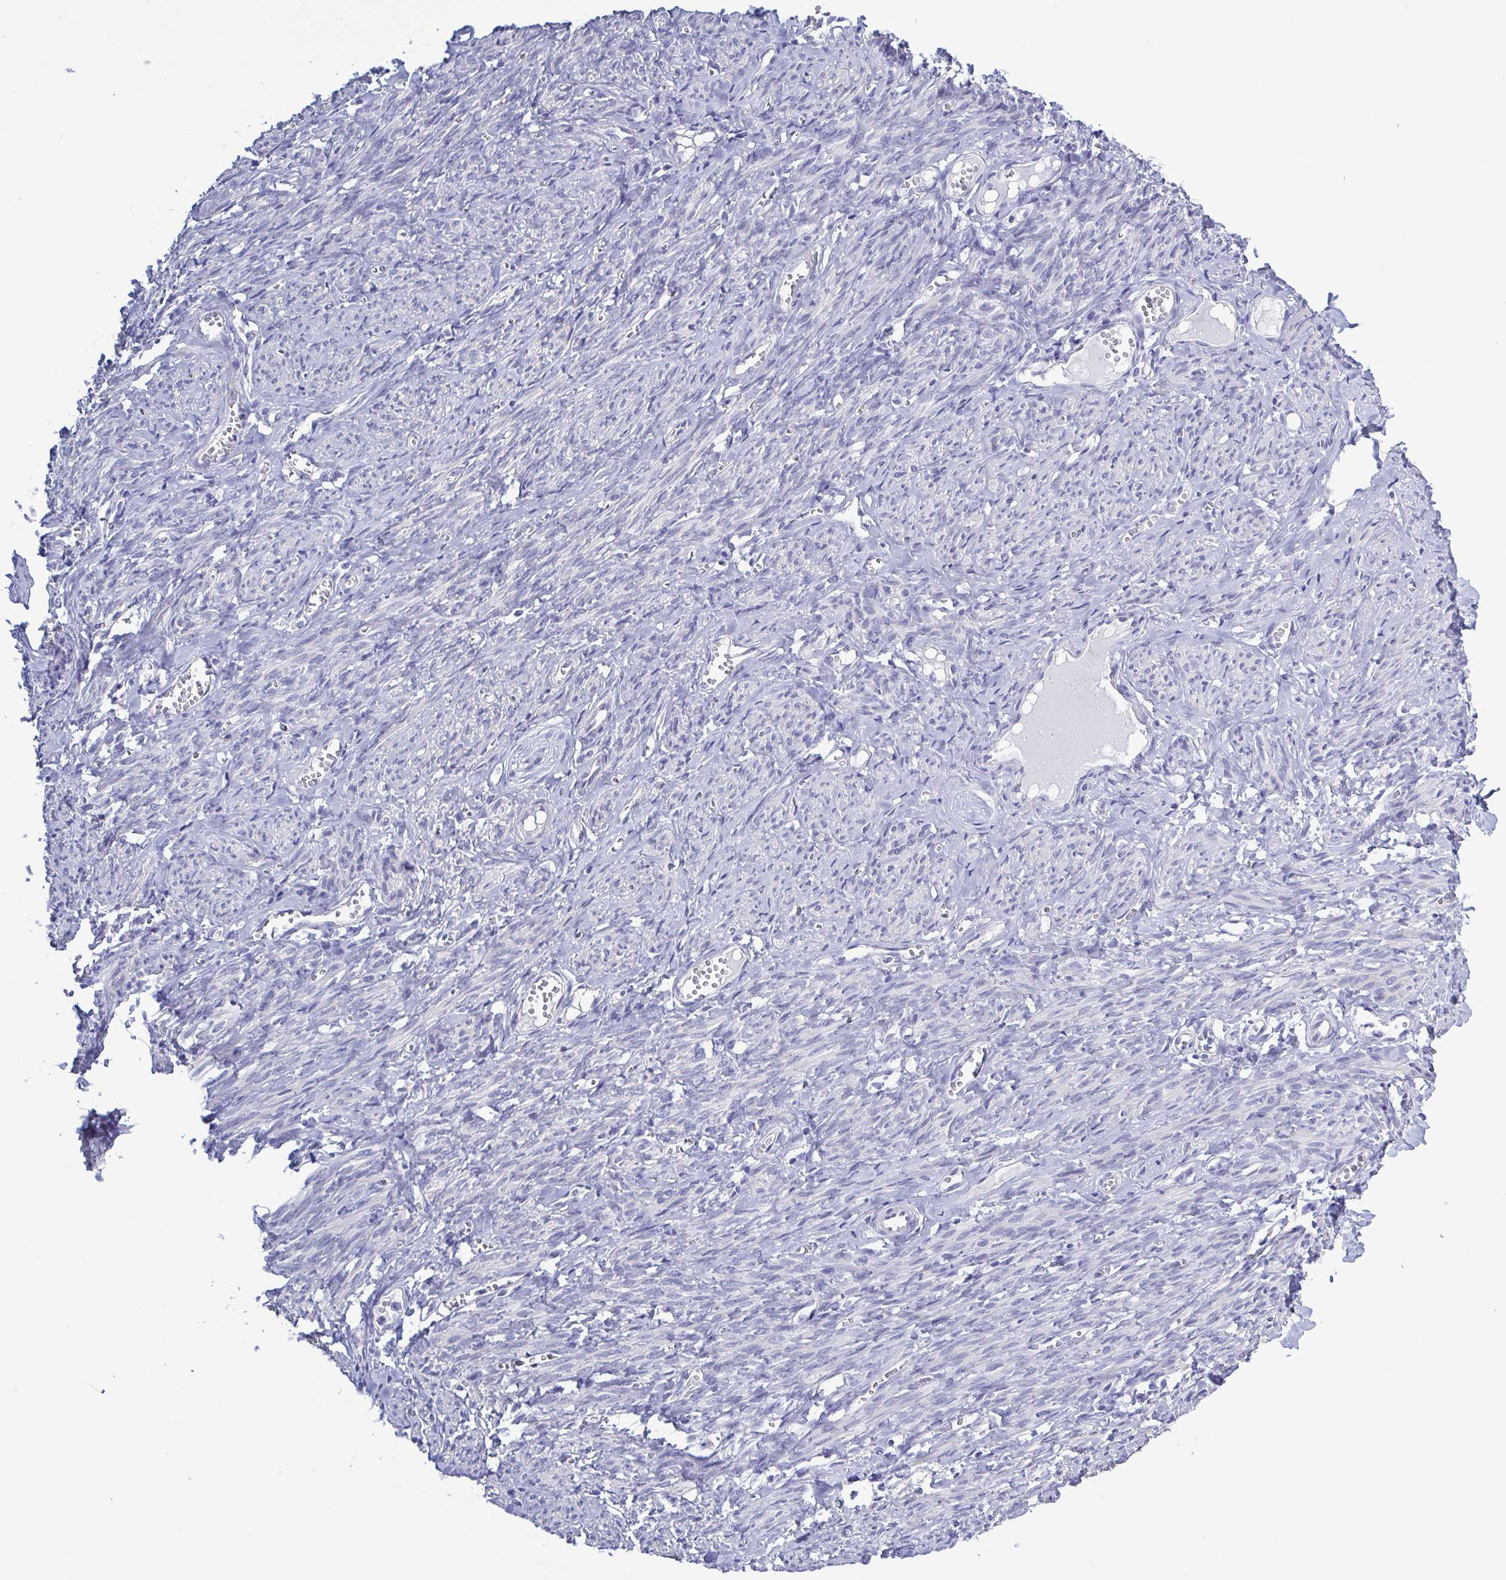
{"staining": {"intensity": "negative", "quantity": "none", "location": "none"}, "tissue": "smooth muscle", "cell_type": "Smooth muscle cells", "image_type": "normal", "snomed": [{"axis": "morphology", "description": "Normal tissue, NOS"}, {"axis": "topography", "description": "Smooth muscle"}], "caption": "The micrograph displays no significant expression in smooth muscle cells of smooth muscle. (Stains: DAB (3,3'-diaminobenzidine) IHC with hematoxylin counter stain, Microscopy: brightfield microscopy at high magnification).", "gene": "TEX12", "patient": {"sex": "female", "age": 65}}